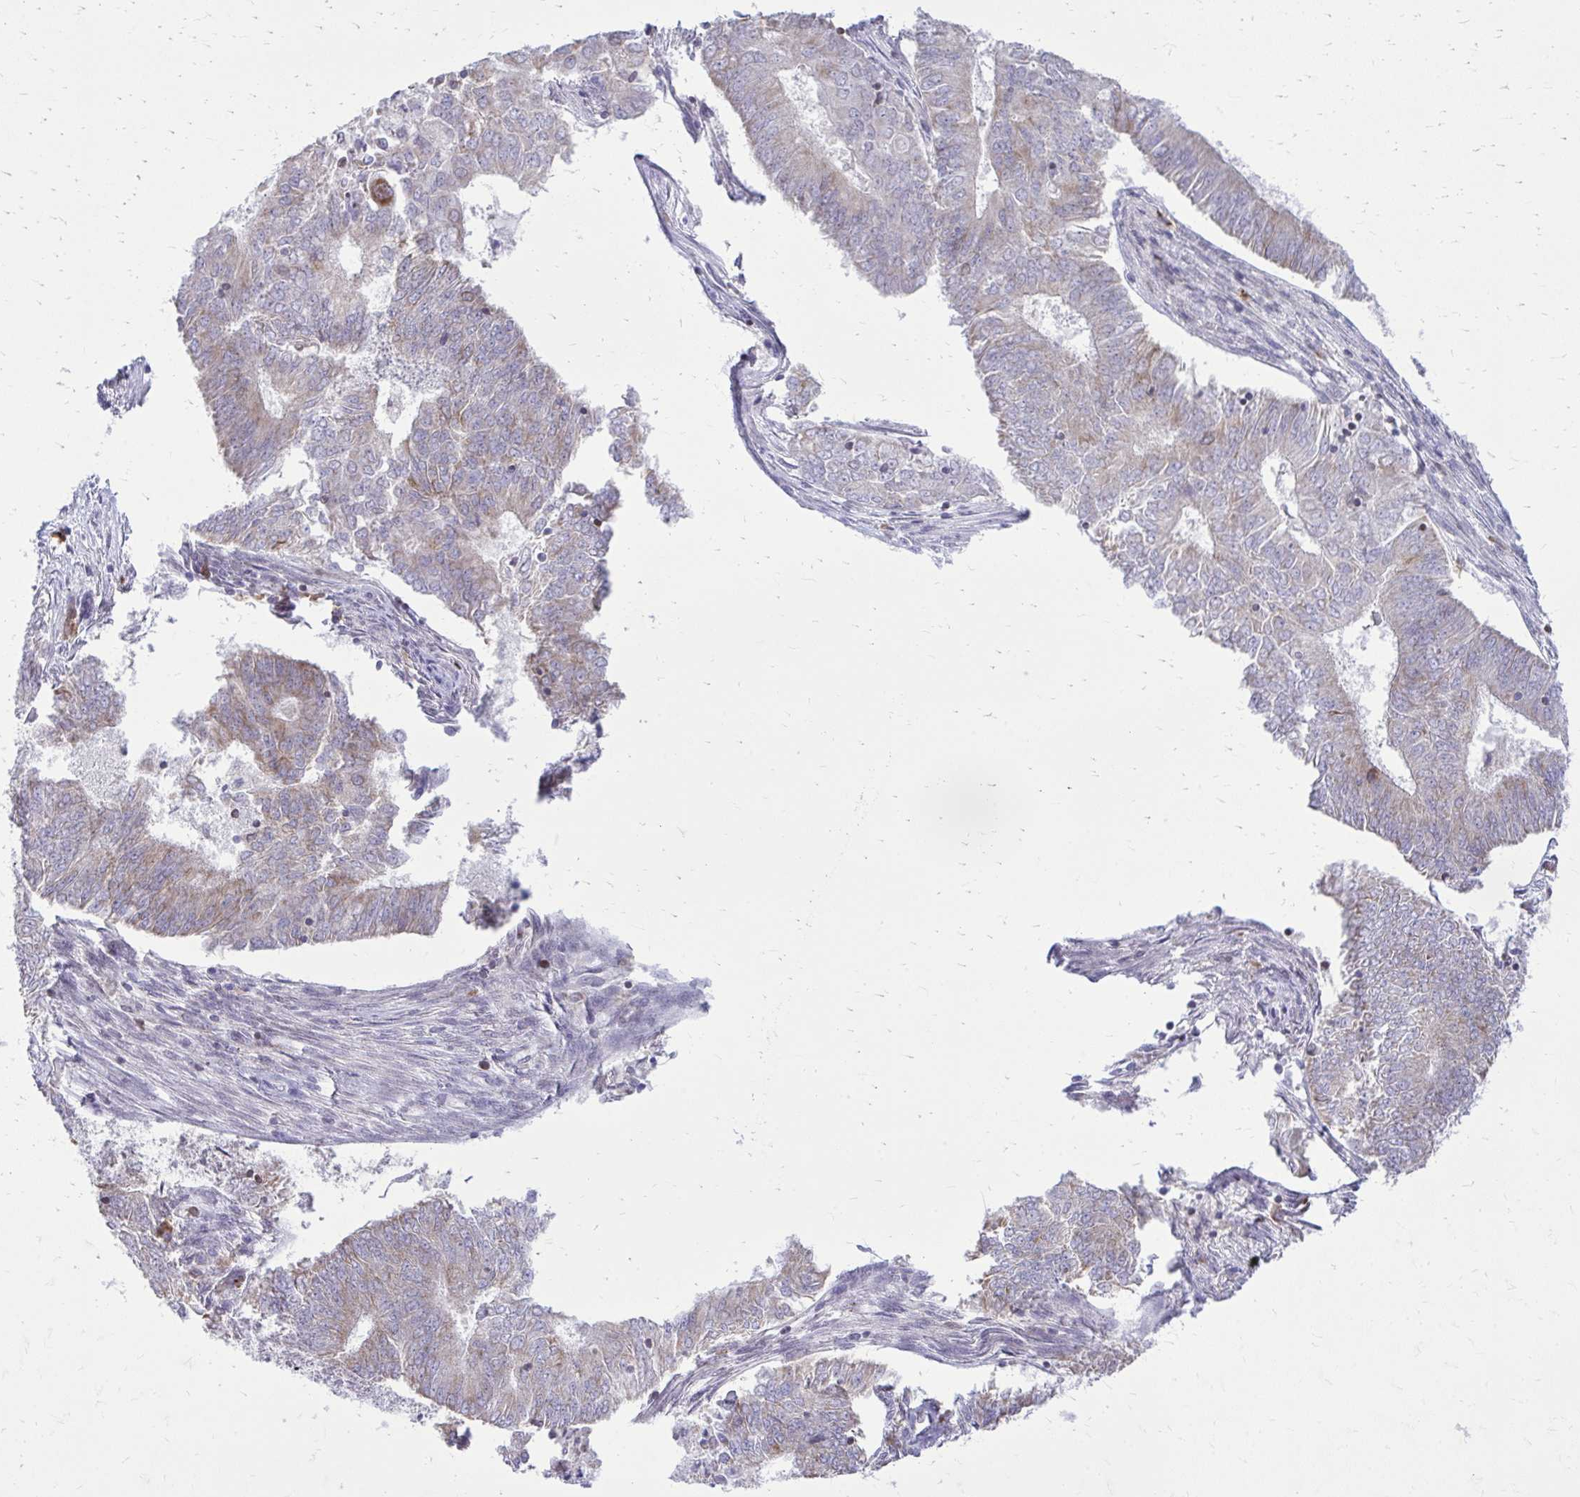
{"staining": {"intensity": "weak", "quantity": "<25%", "location": "cytoplasmic/membranous,nuclear"}, "tissue": "endometrial cancer", "cell_type": "Tumor cells", "image_type": "cancer", "snomed": [{"axis": "morphology", "description": "Adenocarcinoma, NOS"}, {"axis": "topography", "description": "Endometrium"}], "caption": "Immunohistochemical staining of human endometrial cancer displays no significant staining in tumor cells.", "gene": "RPS6KA2", "patient": {"sex": "female", "age": 62}}